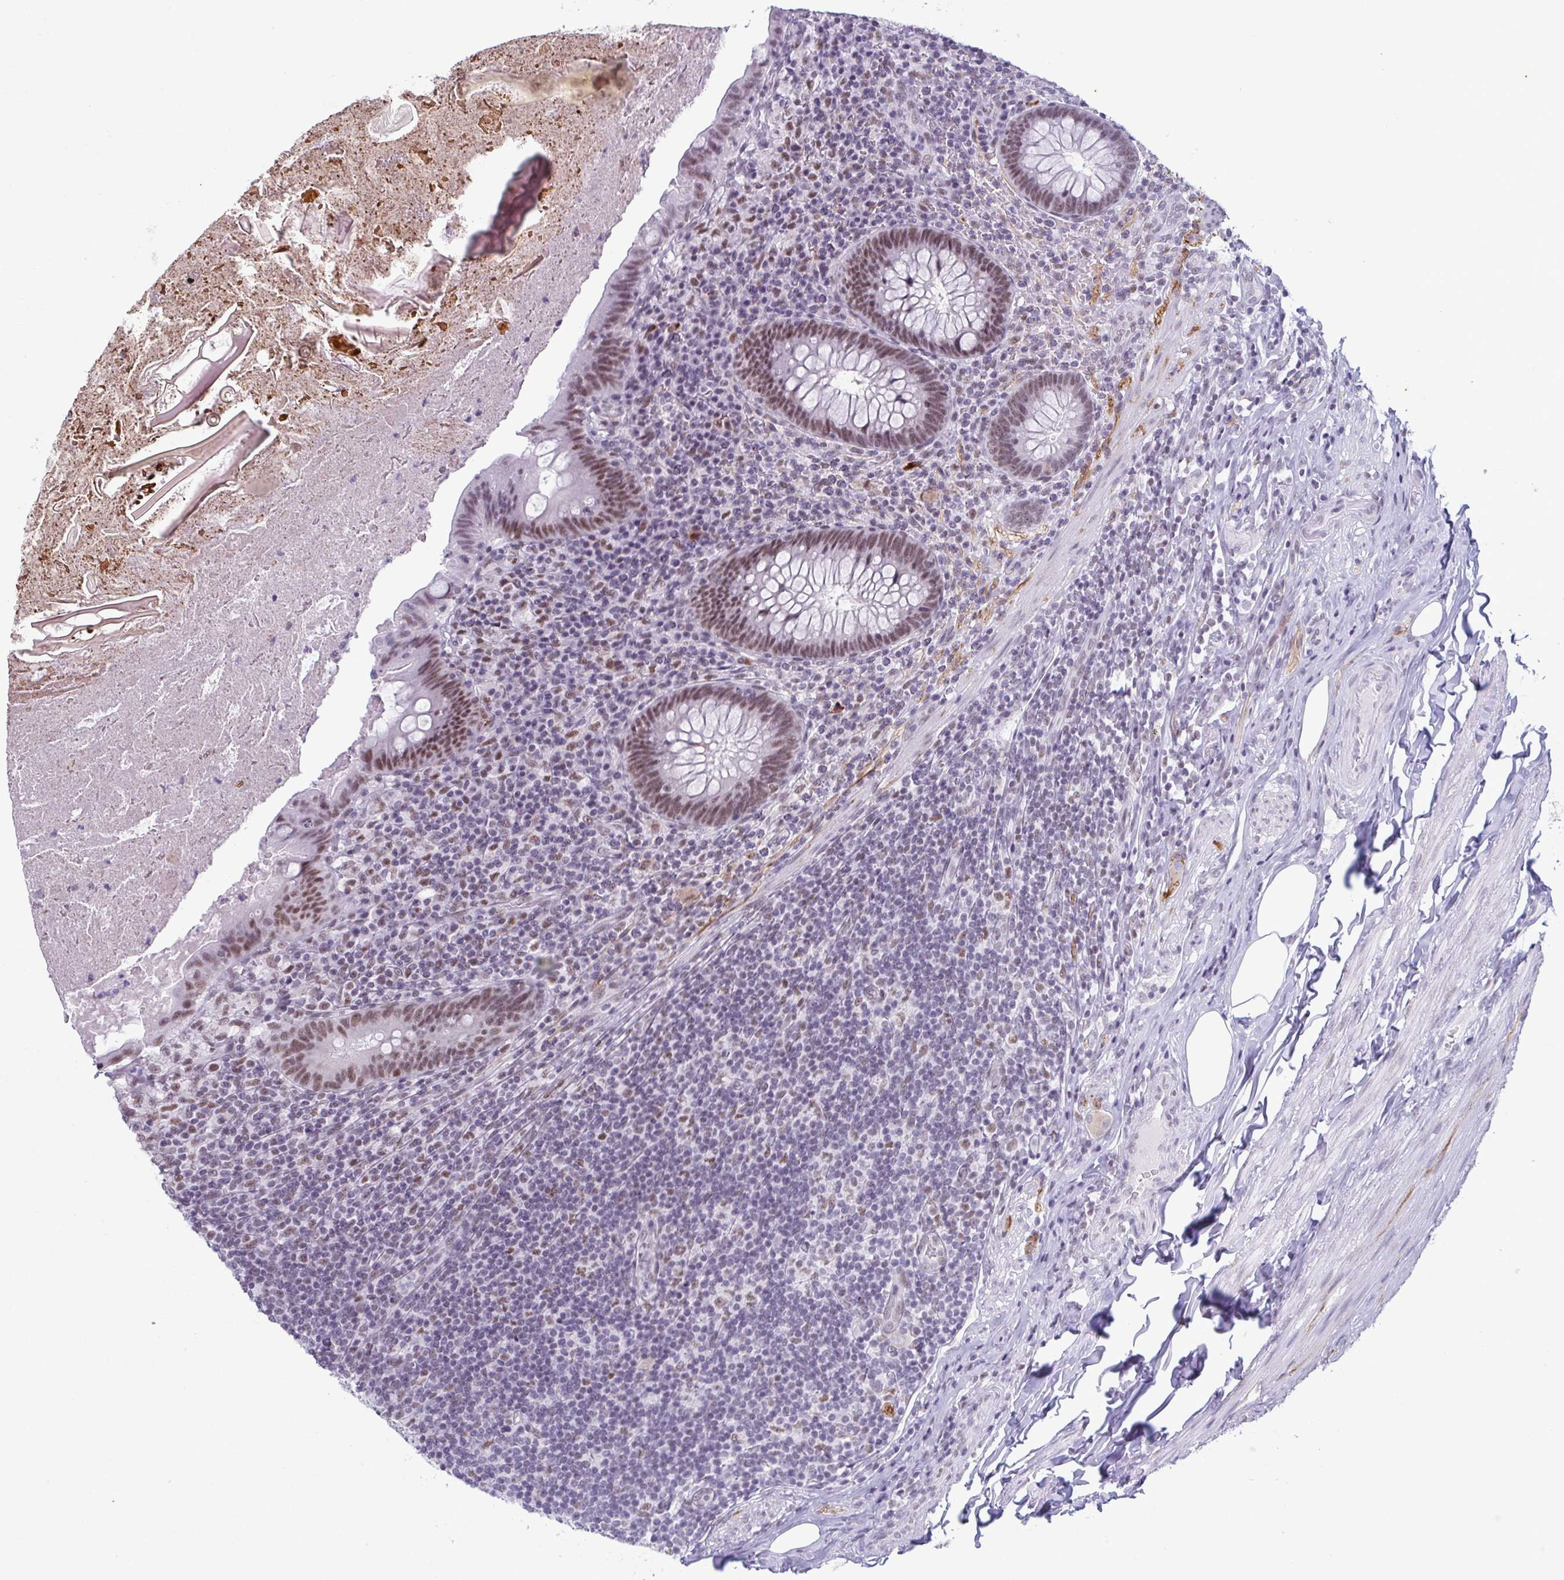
{"staining": {"intensity": "moderate", "quantity": "<25%", "location": "nuclear"}, "tissue": "appendix", "cell_type": "Glandular cells", "image_type": "normal", "snomed": [{"axis": "morphology", "description": "Normal tissue, NOS"}, {"axis": "topography", "description": "Appendix"}], "caption": "Human appendix stained with a brown dye exhibits moderate nuclear positive expression in about <25% of glandular cells.", "gene": "RBM7", "patient": {"sex": "male", "age": 47}}